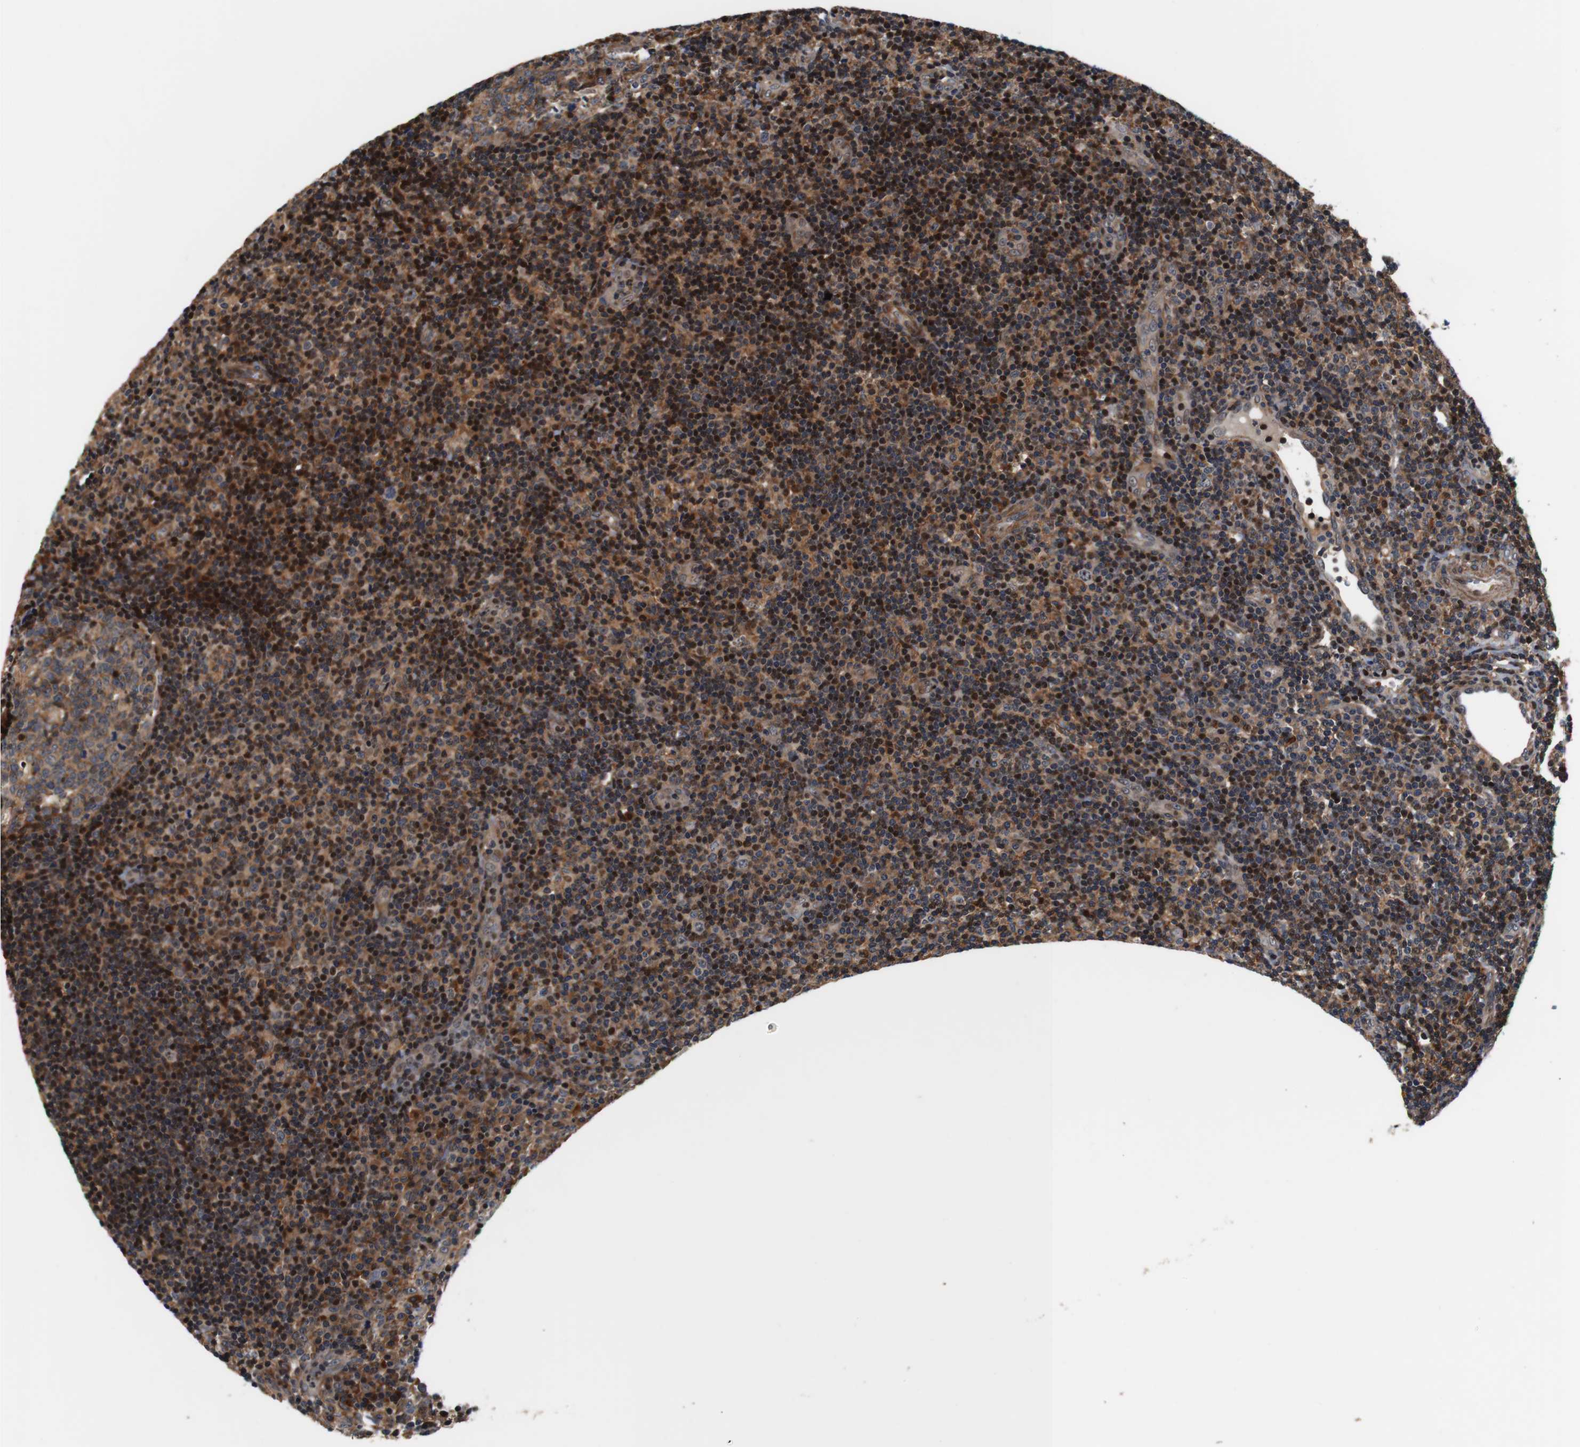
{"staining": {"intensity": "strong", "quantity": "25%-75%", "location": "cytoplasmic/membranous,nuclear"}, "tissue": "tonsil", "cell_type": "Germinal center cells", "image_type": "normal", "snomed": [{"axis": "morphology", "description": "Normal tissue, NOS"}, {"axis": "topography", "description": "Tonsil"}], "caption": "Immunohistochemistry (IHC) photomicrograph of benign tonsil stained for a protein (brown), which demonstrates high levels of strong cytoplasmic/membranous,nuclear positivity in about 25%-75% of germinal center cells.", "gene": "LRP4", "patient": {"sex": "female", "age": 40}}